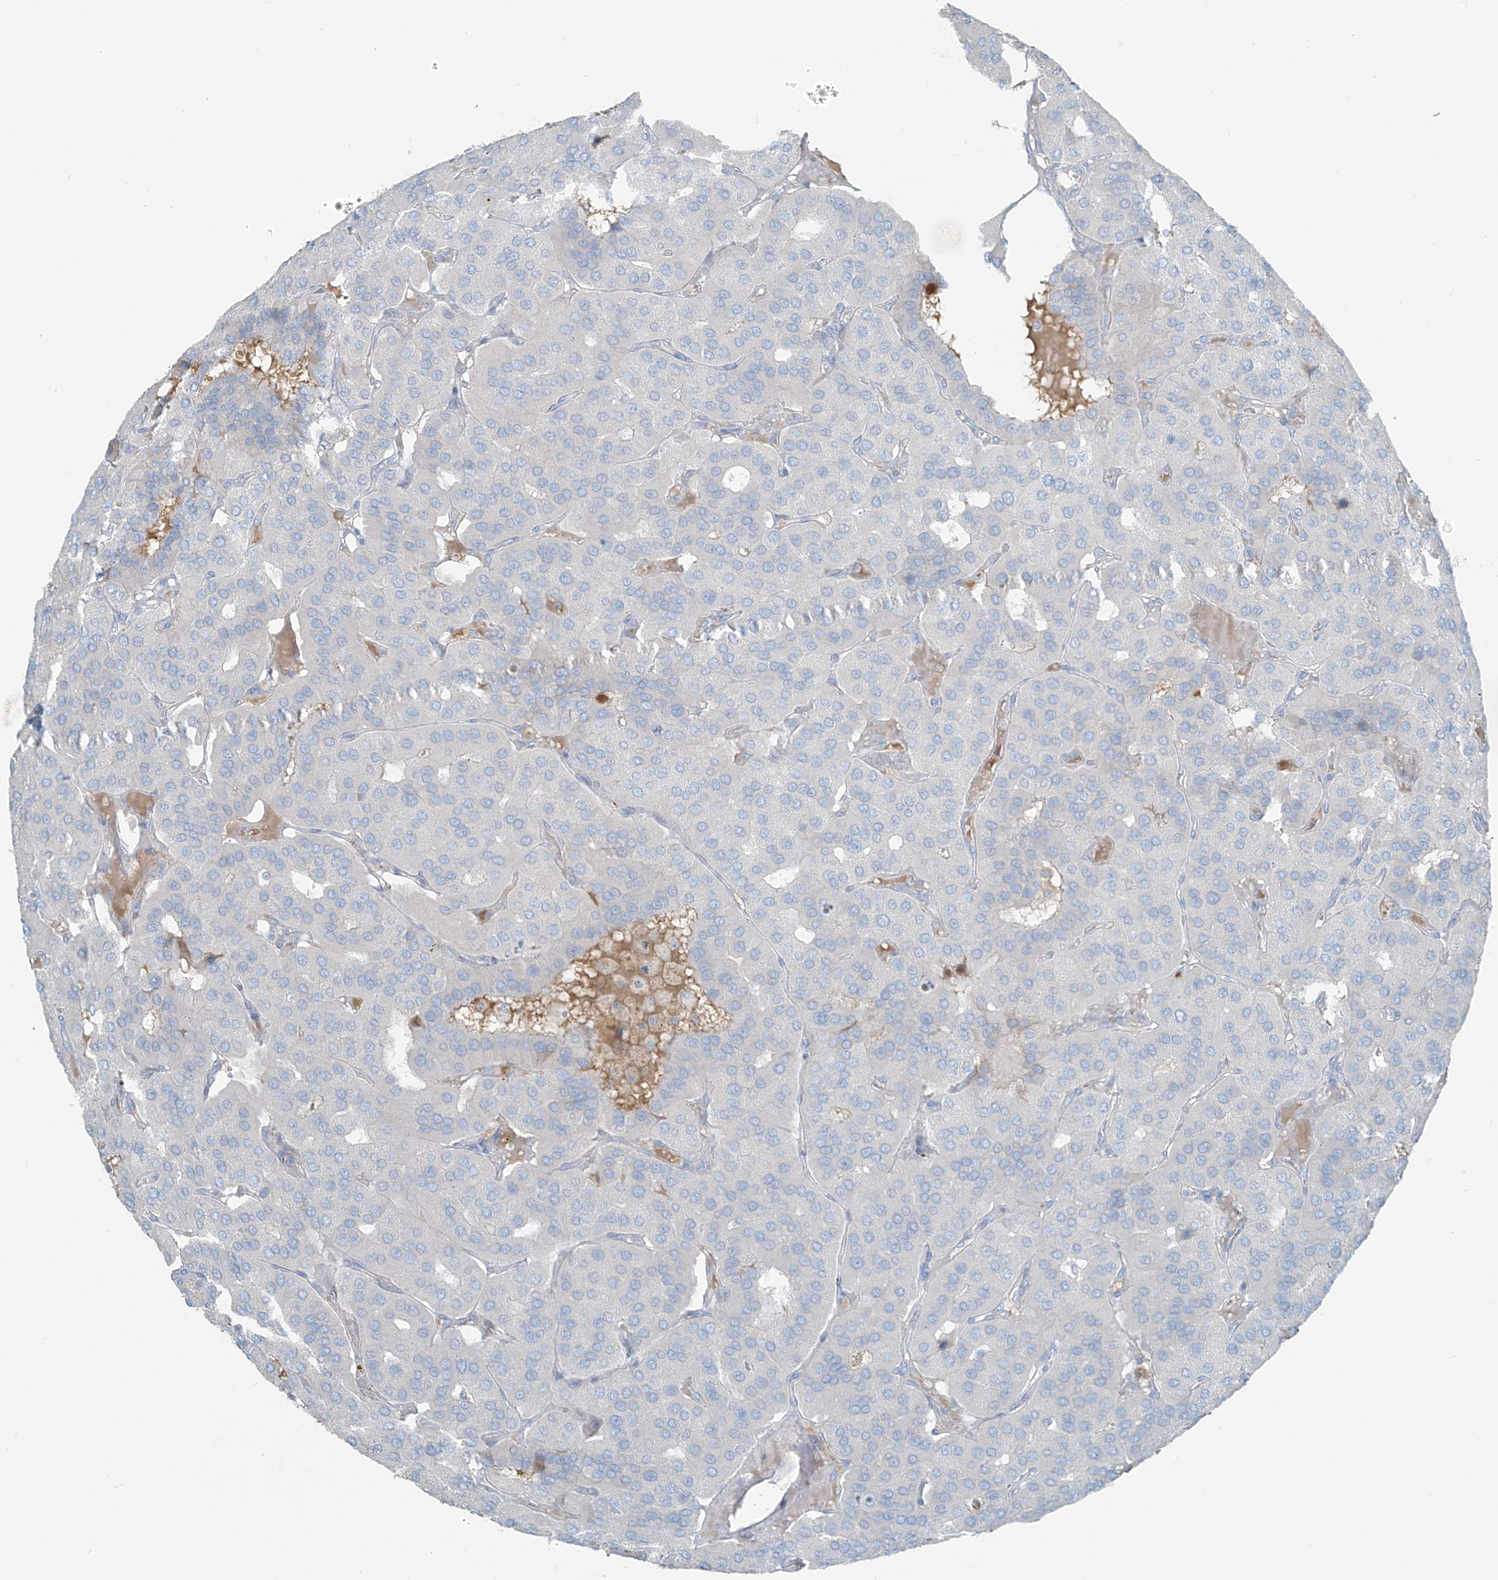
{"staining": {"intensity": "negative", "quantity": "none", "location": "none"}, "tissue": "parathyroid gland", "cell_type": "Glandular cells", "image_type": "normal", "snomed": [{"axis": "morphology", "description": "Normal tissue, NOS"}, {"axis": "morphology", "description": "Adenoma, NOS"}, {"axis": "topography", "description": "Parathyroid gland"}], "caption": "Immunohistochemistry of normal human parathyroid gland displays no staining in glandular cells.", "gene": "FAM131C", "patient": {"sex": "female", "age": 86}}